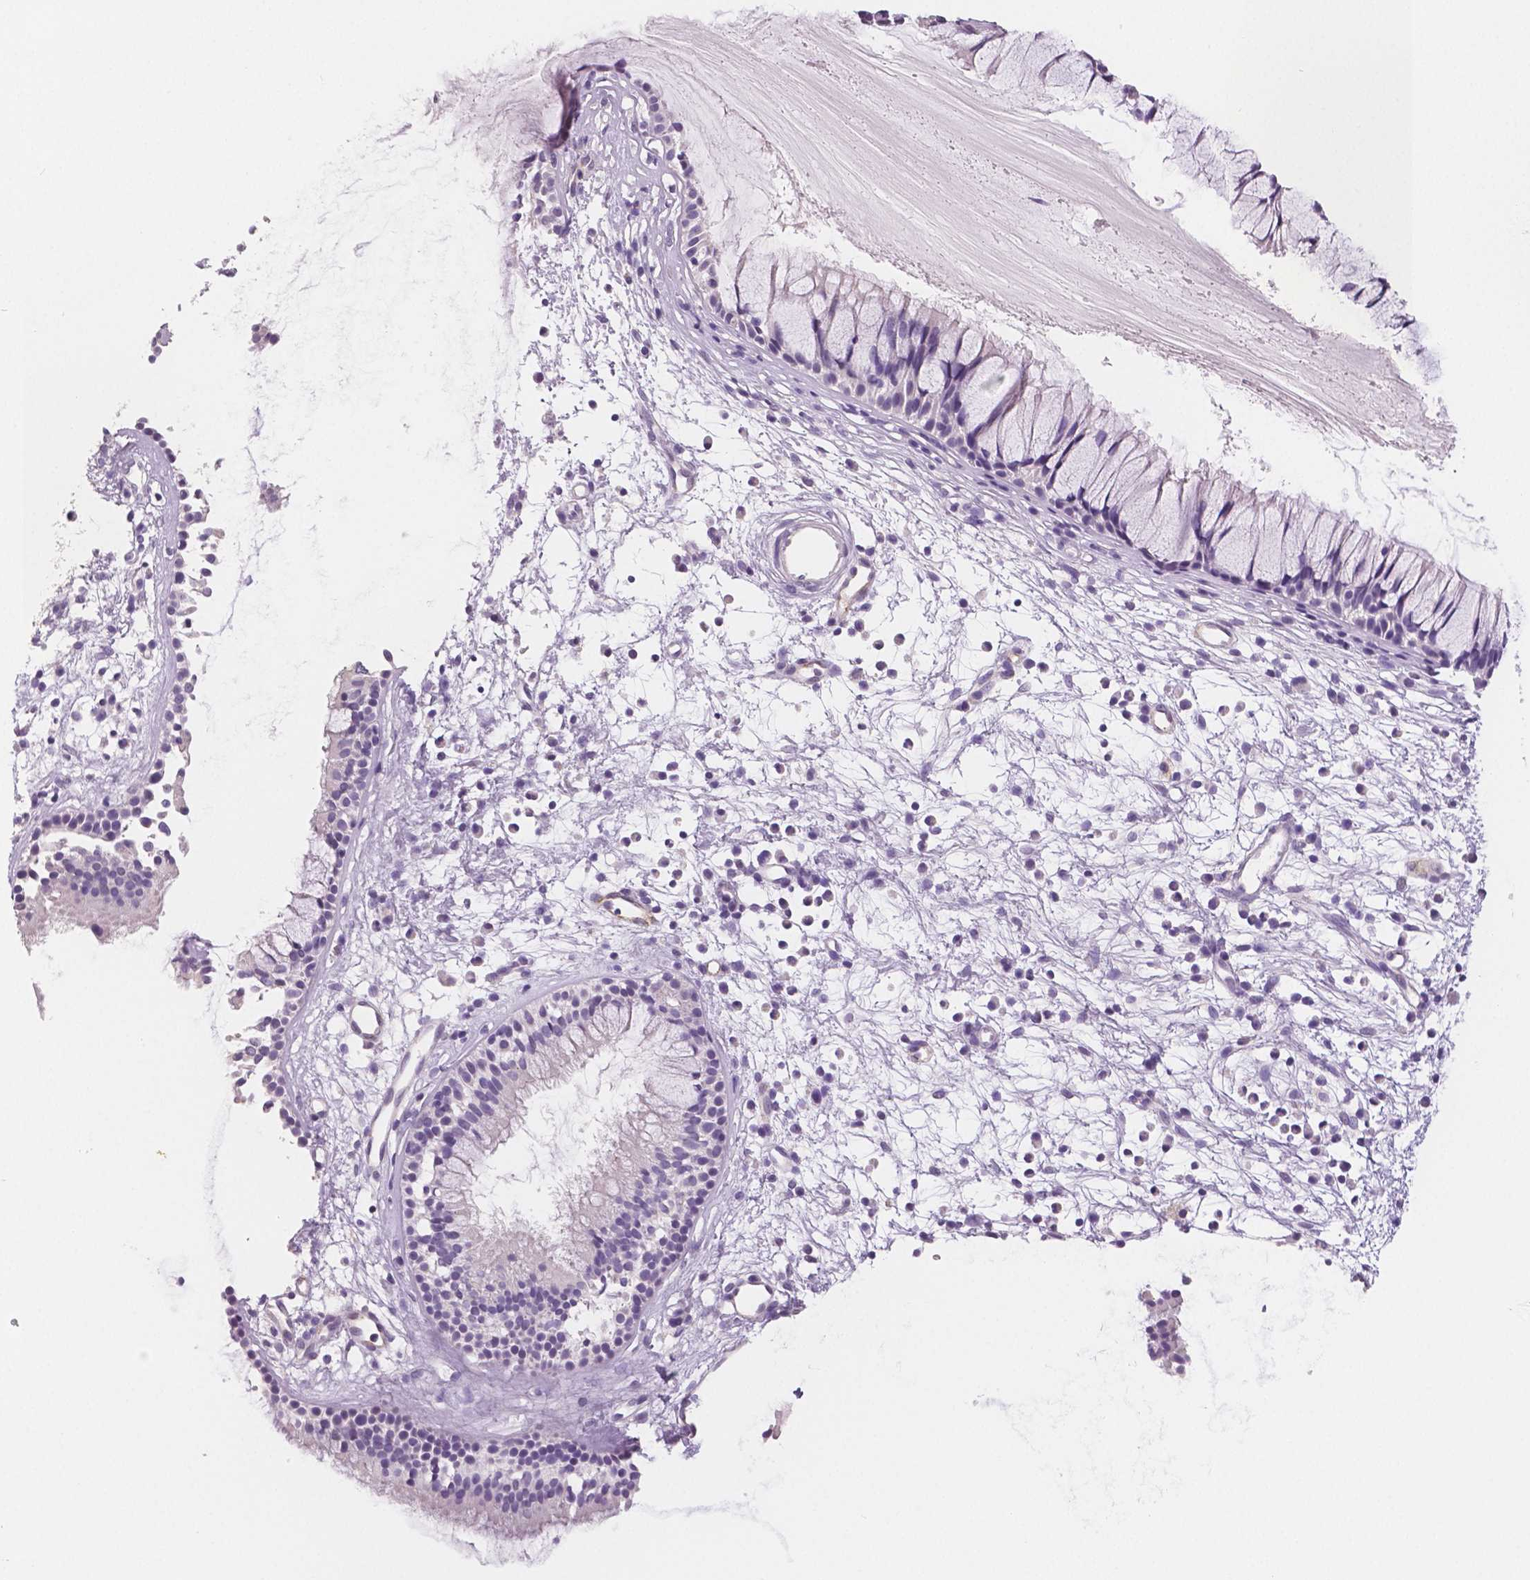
{"staining": {"intensity": "negative", "quantity": "none", "location": "none"}, "tissue": "nasopharynx", "cell_type": "Respiratory epithelial cells", "image_type": "normal", "snomed": [{"axis": "morphology", "description": "Normal tissue, NOS"}, {"axis": "topography", "description": "Nasopharynx"}], "caption": "DAB immunohistochemical staining of unremarkable nasopharynx shows no significant positivity in respiratory epithelial cells. (Immunohistochemistry, brightfield microscopy, high magnification).", "gene": "TSPAN7", "patient": {"sex": "male", "age": 77}}